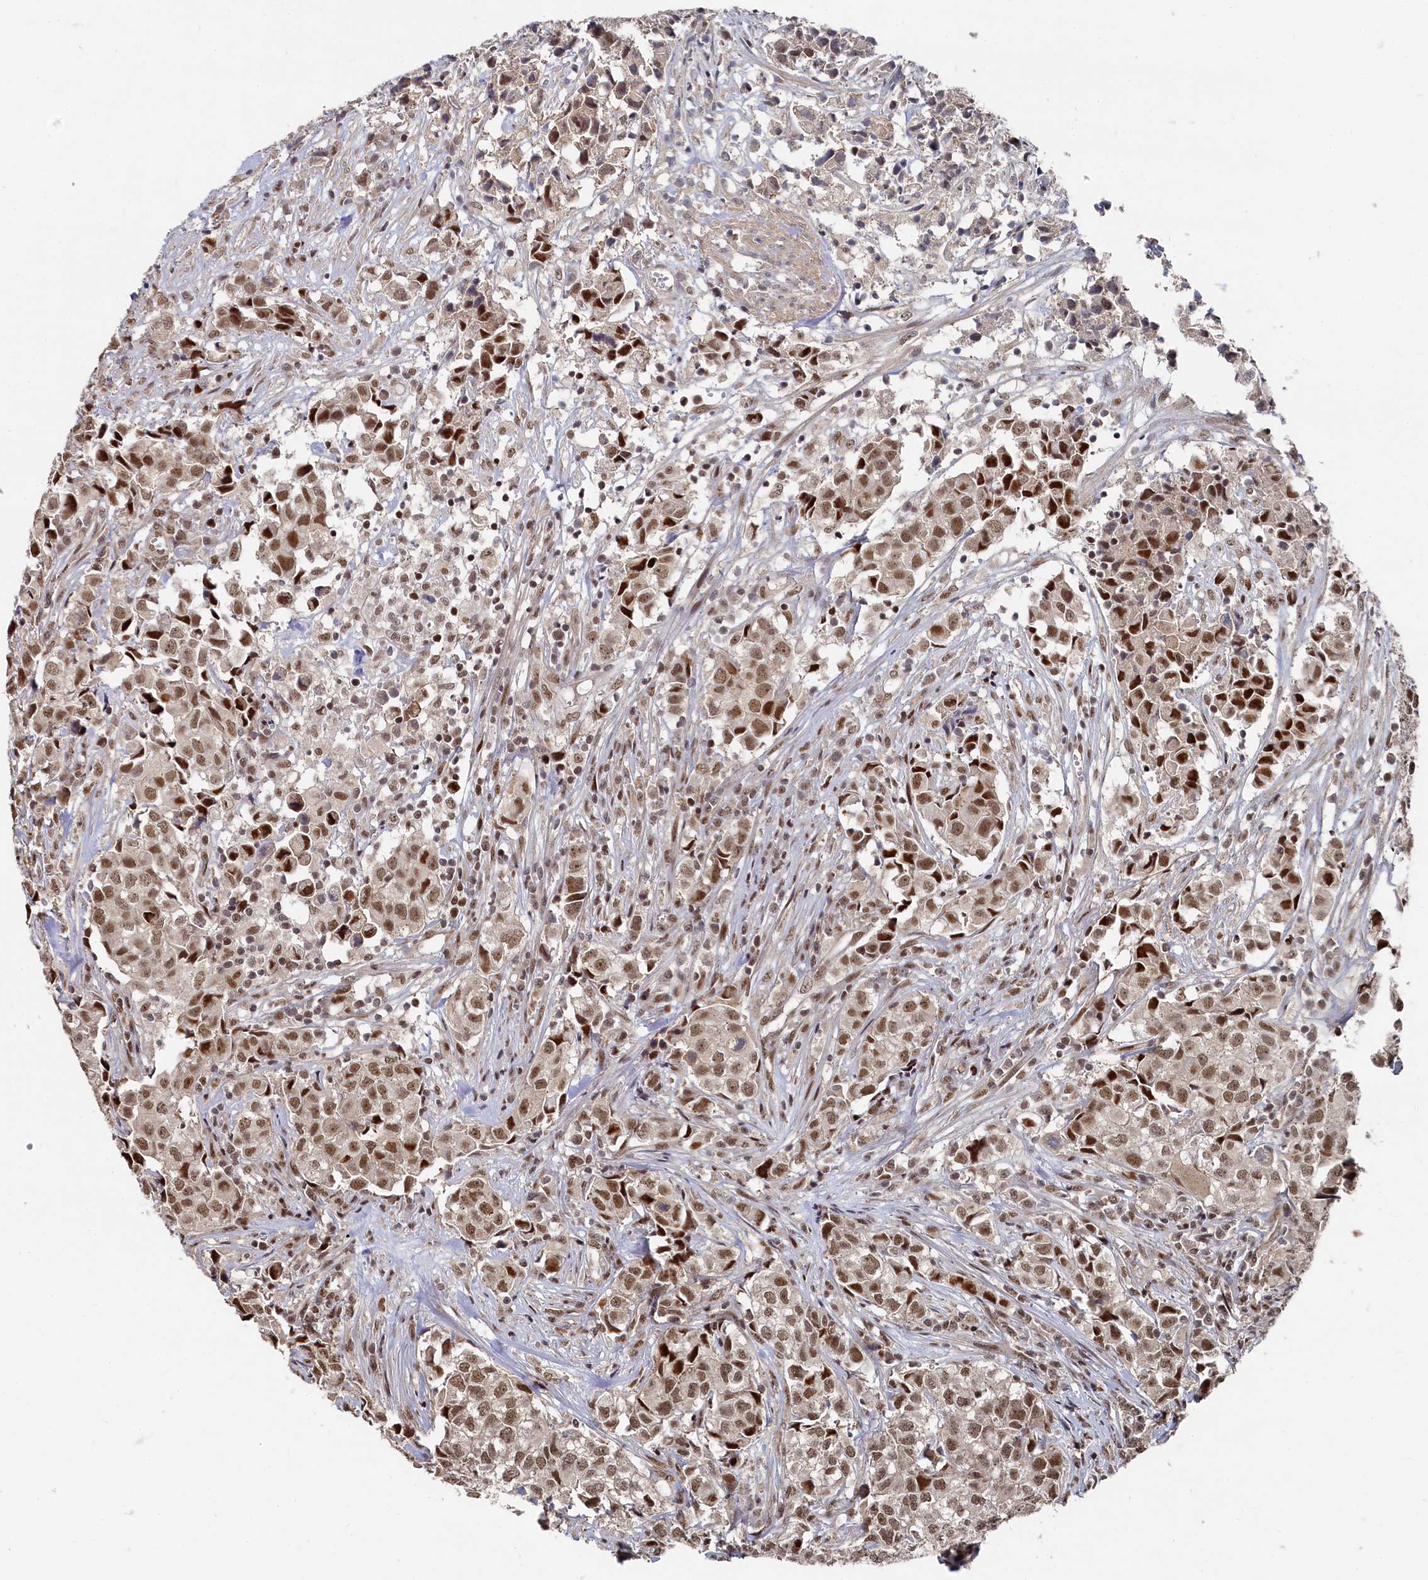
{"staining": {"intensity": "moderate", "quantity": ">75%", "location": "nuclear"}, "tissue": "urothelial cancer", "cell_type": "Tumor cells", "image_type": "cancer", "snomed": [{"axis": "morphology", "description": "Urothelial carcinoma, High grade"}, {"axis": "topography", "description": "Urinary bladder"}], "caption": "The photomicrograph demonstrates staining of high-grade urothelial carcinoma, revealing moderate nuclear protein expression (brown color) within tumor cells.", "gene": "BUB3", "patient": {"sex": "female", "age": 75}}